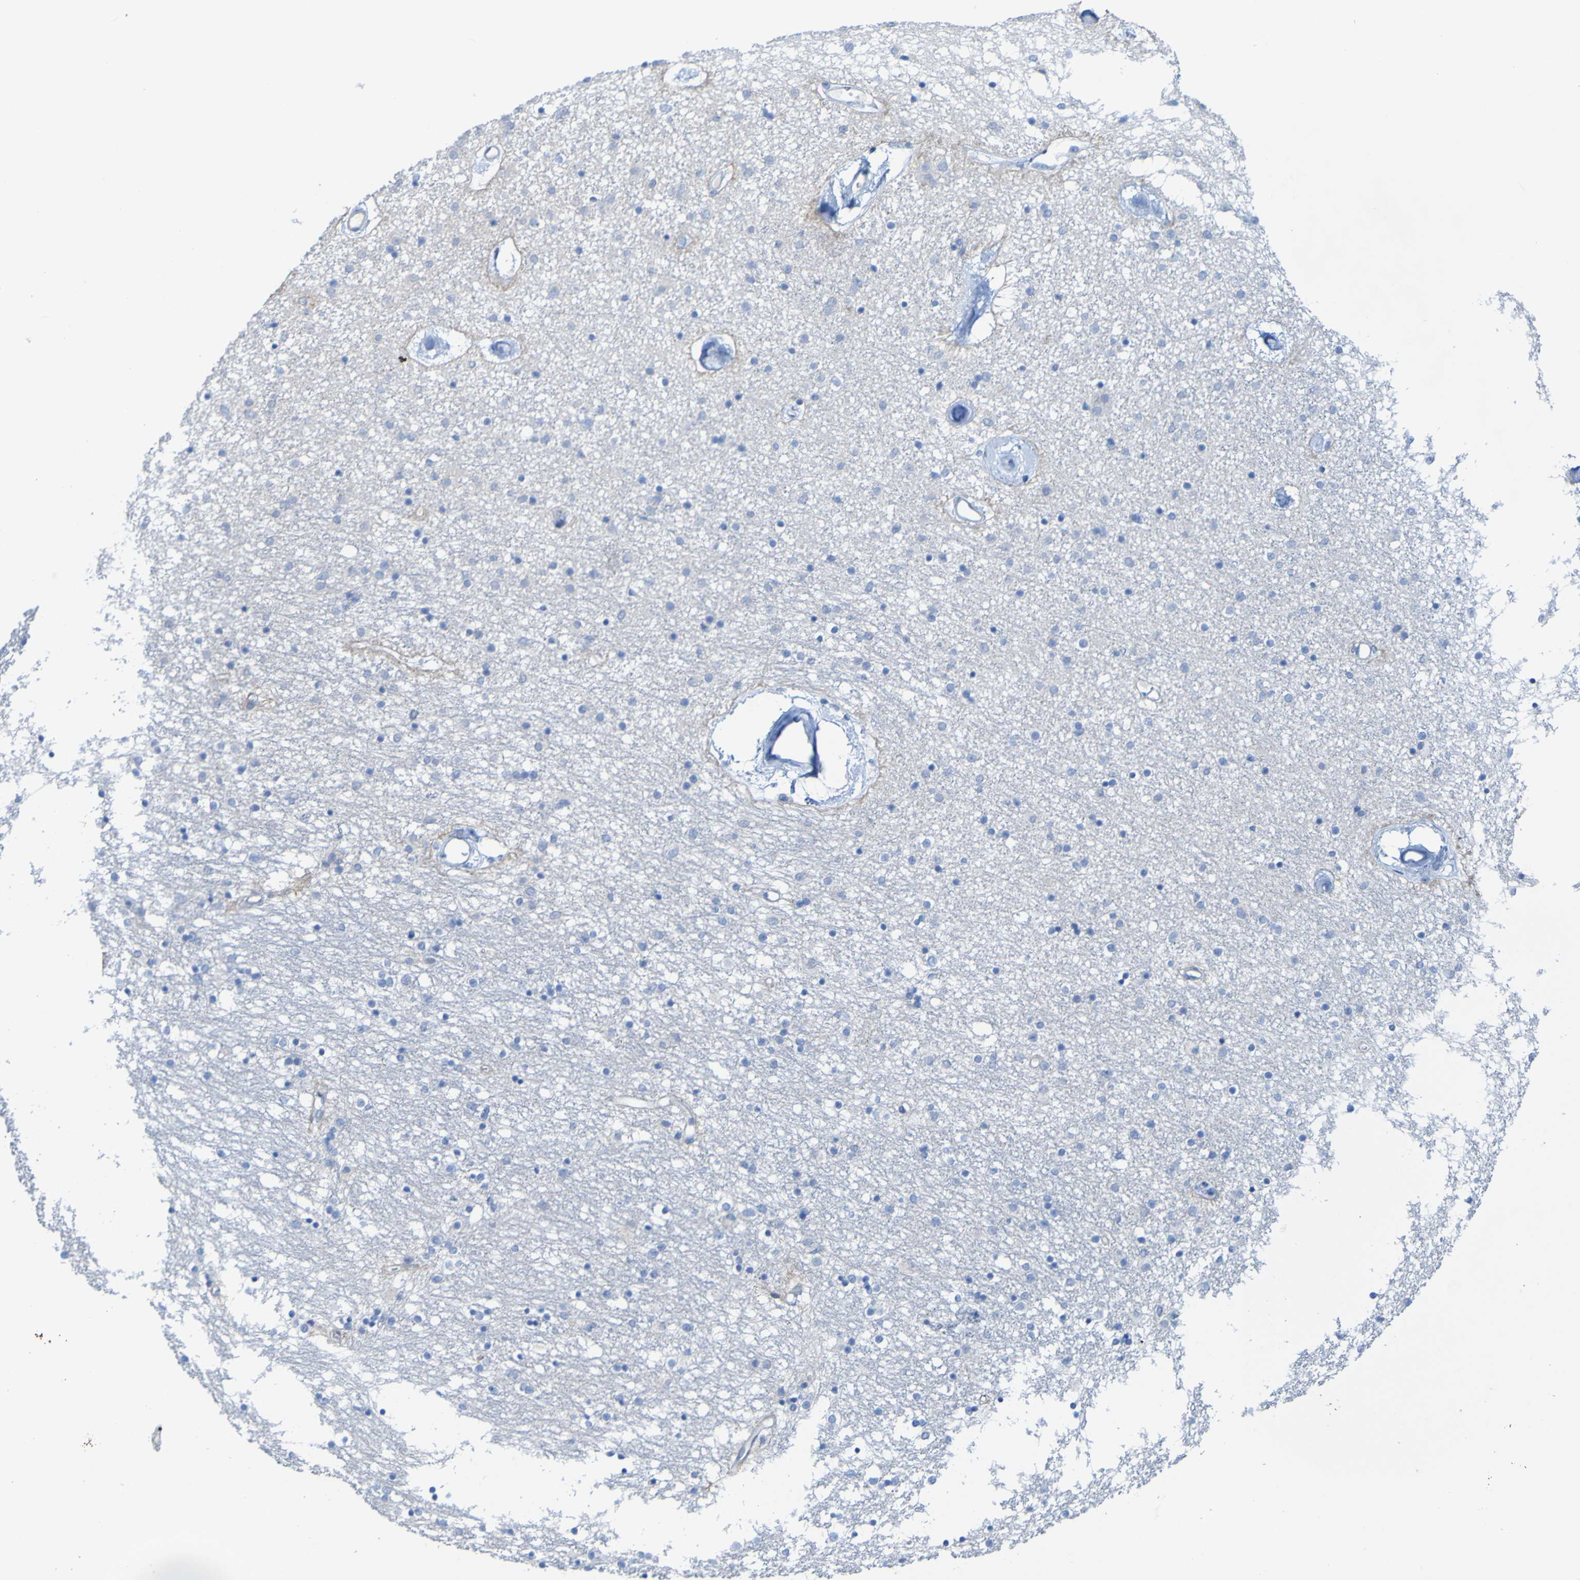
{"staining": {"intensity": "negative", "quantity": "none", "location": "none"}, "tissue": "caudate", "cell_type": "Glial cells", "image_type": "normal", "snomed": [{"axis": "morphology", "description": "Normal tissue, NOS"}, {"axis": "topography", "description": "Lateral ventricle wall"}], "caption": "A histopathology image of human caudate is negative for staining in glial cells. (Stains: DAB IHC with hematoxylin counter stain, Microscopy: brightfield microscopy at high magnification).", "gene": "ACMSD", "patient": {"sex": "female", "age": 54}}